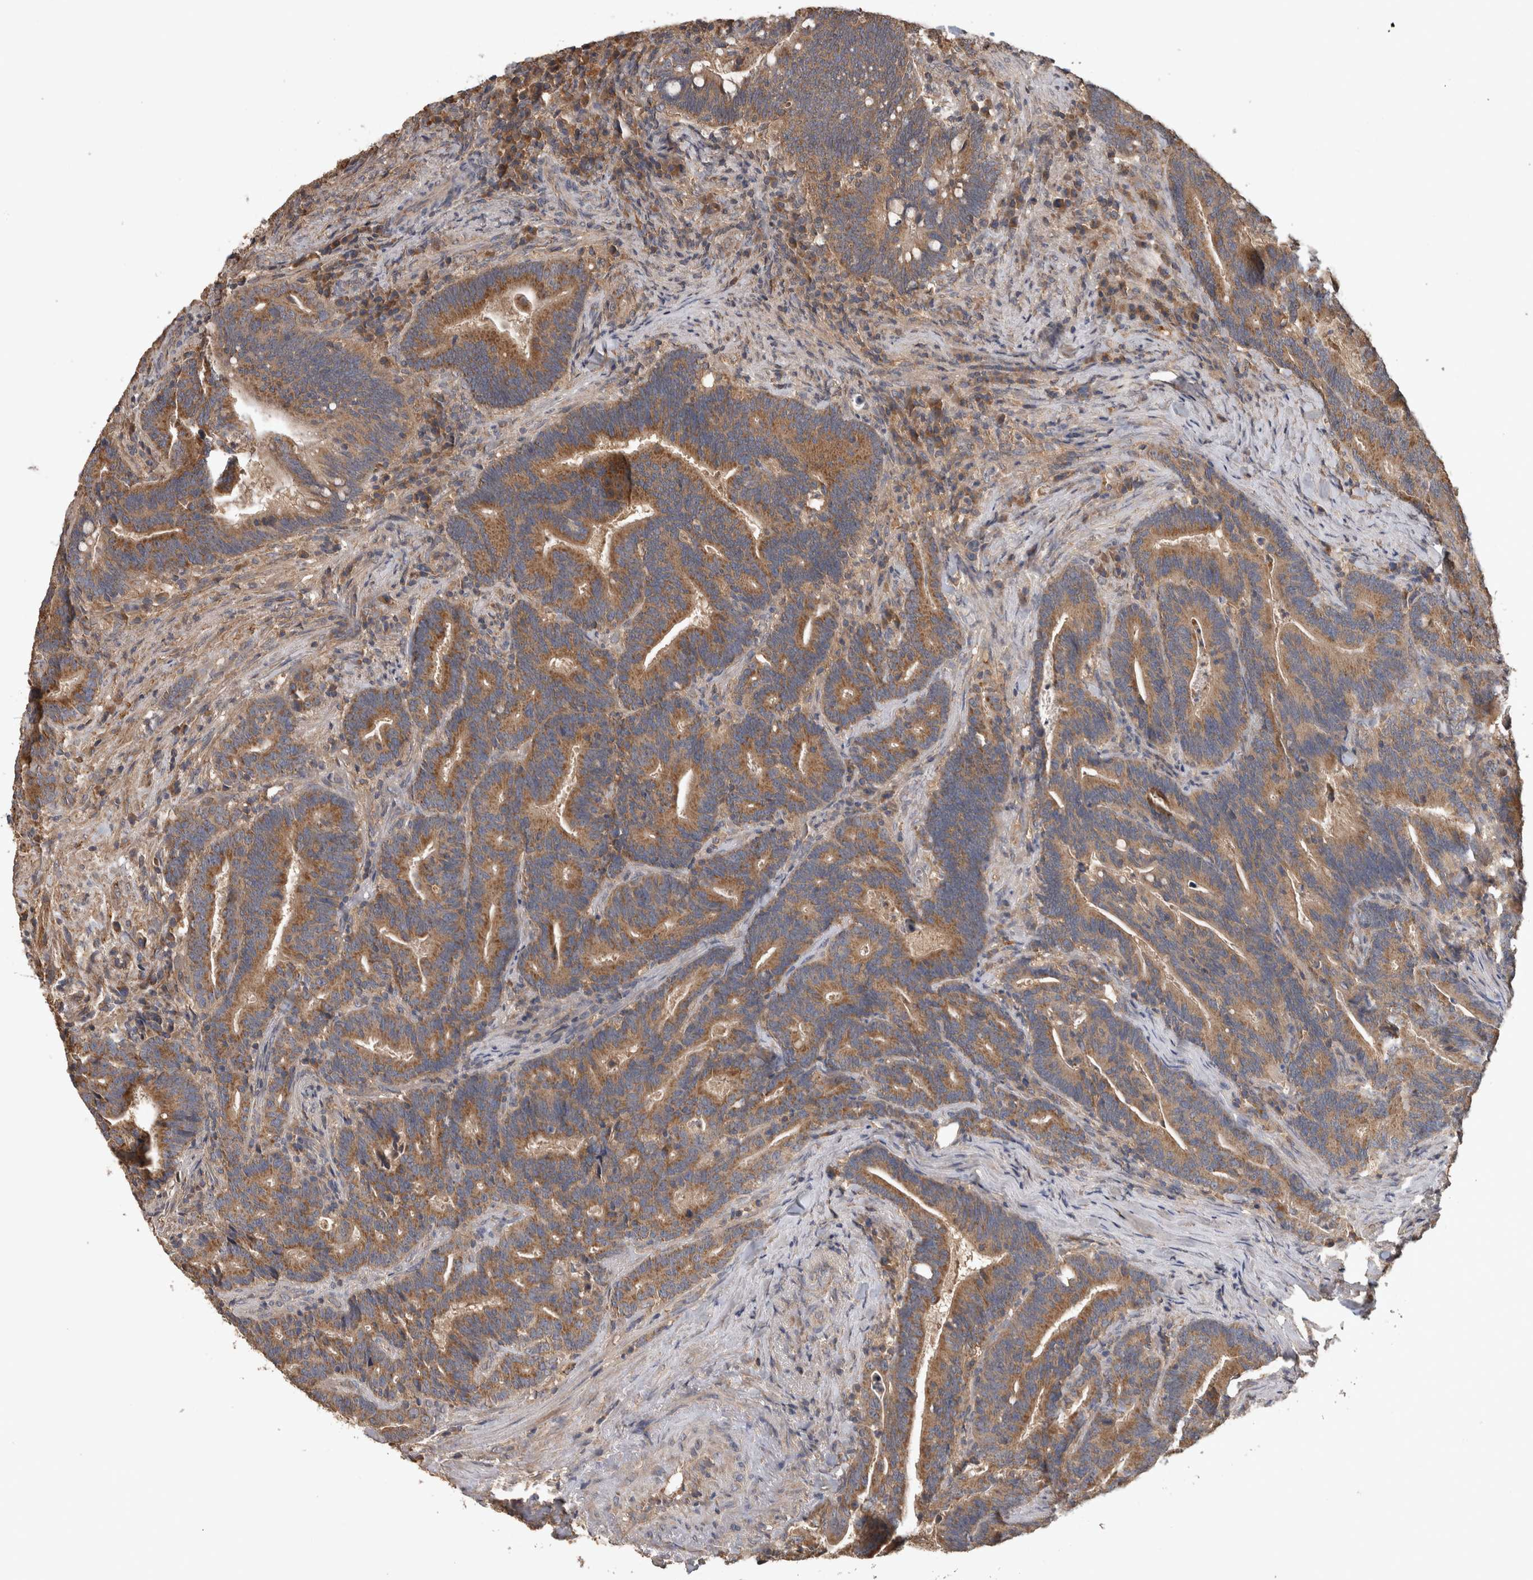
{"staining": {"intensity": "moderate", "quantity": ">75%", "location": "cytoplasmic/membranous"}, "tissue": "colorectal cancer", "cell_type": "Tumor cells", "image_type": "cancer", "snomed": [{"axis": "morphology", "description": "Adenocarcinoma, NOS"}, {"axis": "topography", "description": "Colon"}], "caption": "Human adenocarcinoma (colorectal) stained with a brown dye exhibits moderate cytoplasmic/membranous positive expression in approximately >75% of tumor cells.", "gene": "TRMT61B", "patient": {"sex": "female", "age": 66}}